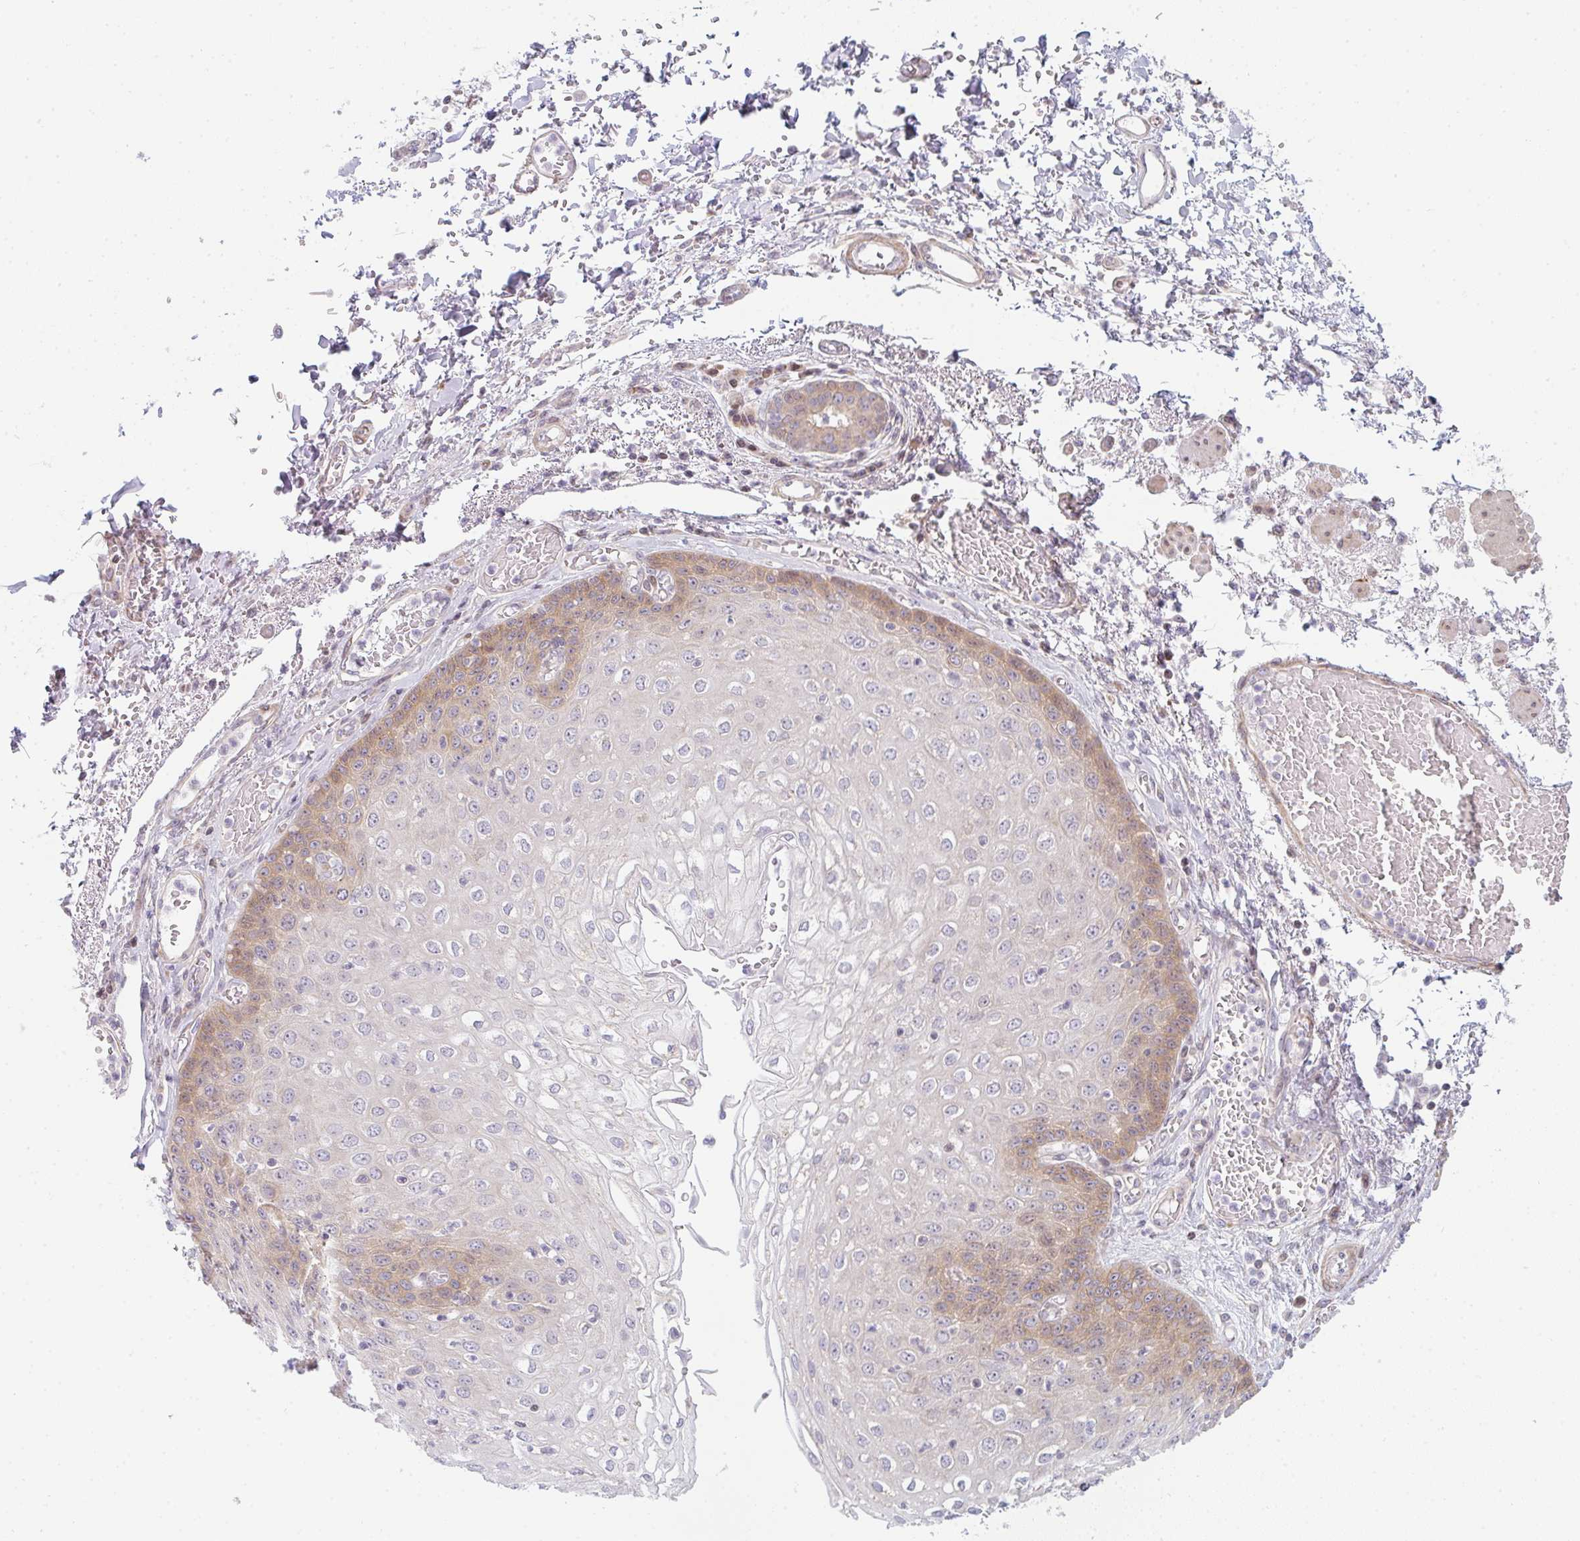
{"staining": {"intensity": "moderate", "quantity": "25%-75%", "location": "cytoplasmic/membranous"}, "tissue": "esophagus", "cell_type": "Squamous epithelial cells", "image_type": "normal", "snomed": [{"axis": "morphology", "description": "Normal tissue, NOS"}, {"axis": "morphology", "description": "Adenocarcinoma, NOS"}, {"axis": "topography", "description": "Esophagus"}], "caption": "Normal esophagus was stained to show a protein in brown. There is medium levels of moderate cytoplasmic/membranous positivity in approximately 25%-75% of squamous epithelial cells. Immunohistochemistry (ihc) stains the protein in brown and the nuclei are stained blue.", "gene": "TMEM237", "patient": {"sex": "male", "age": 81}}